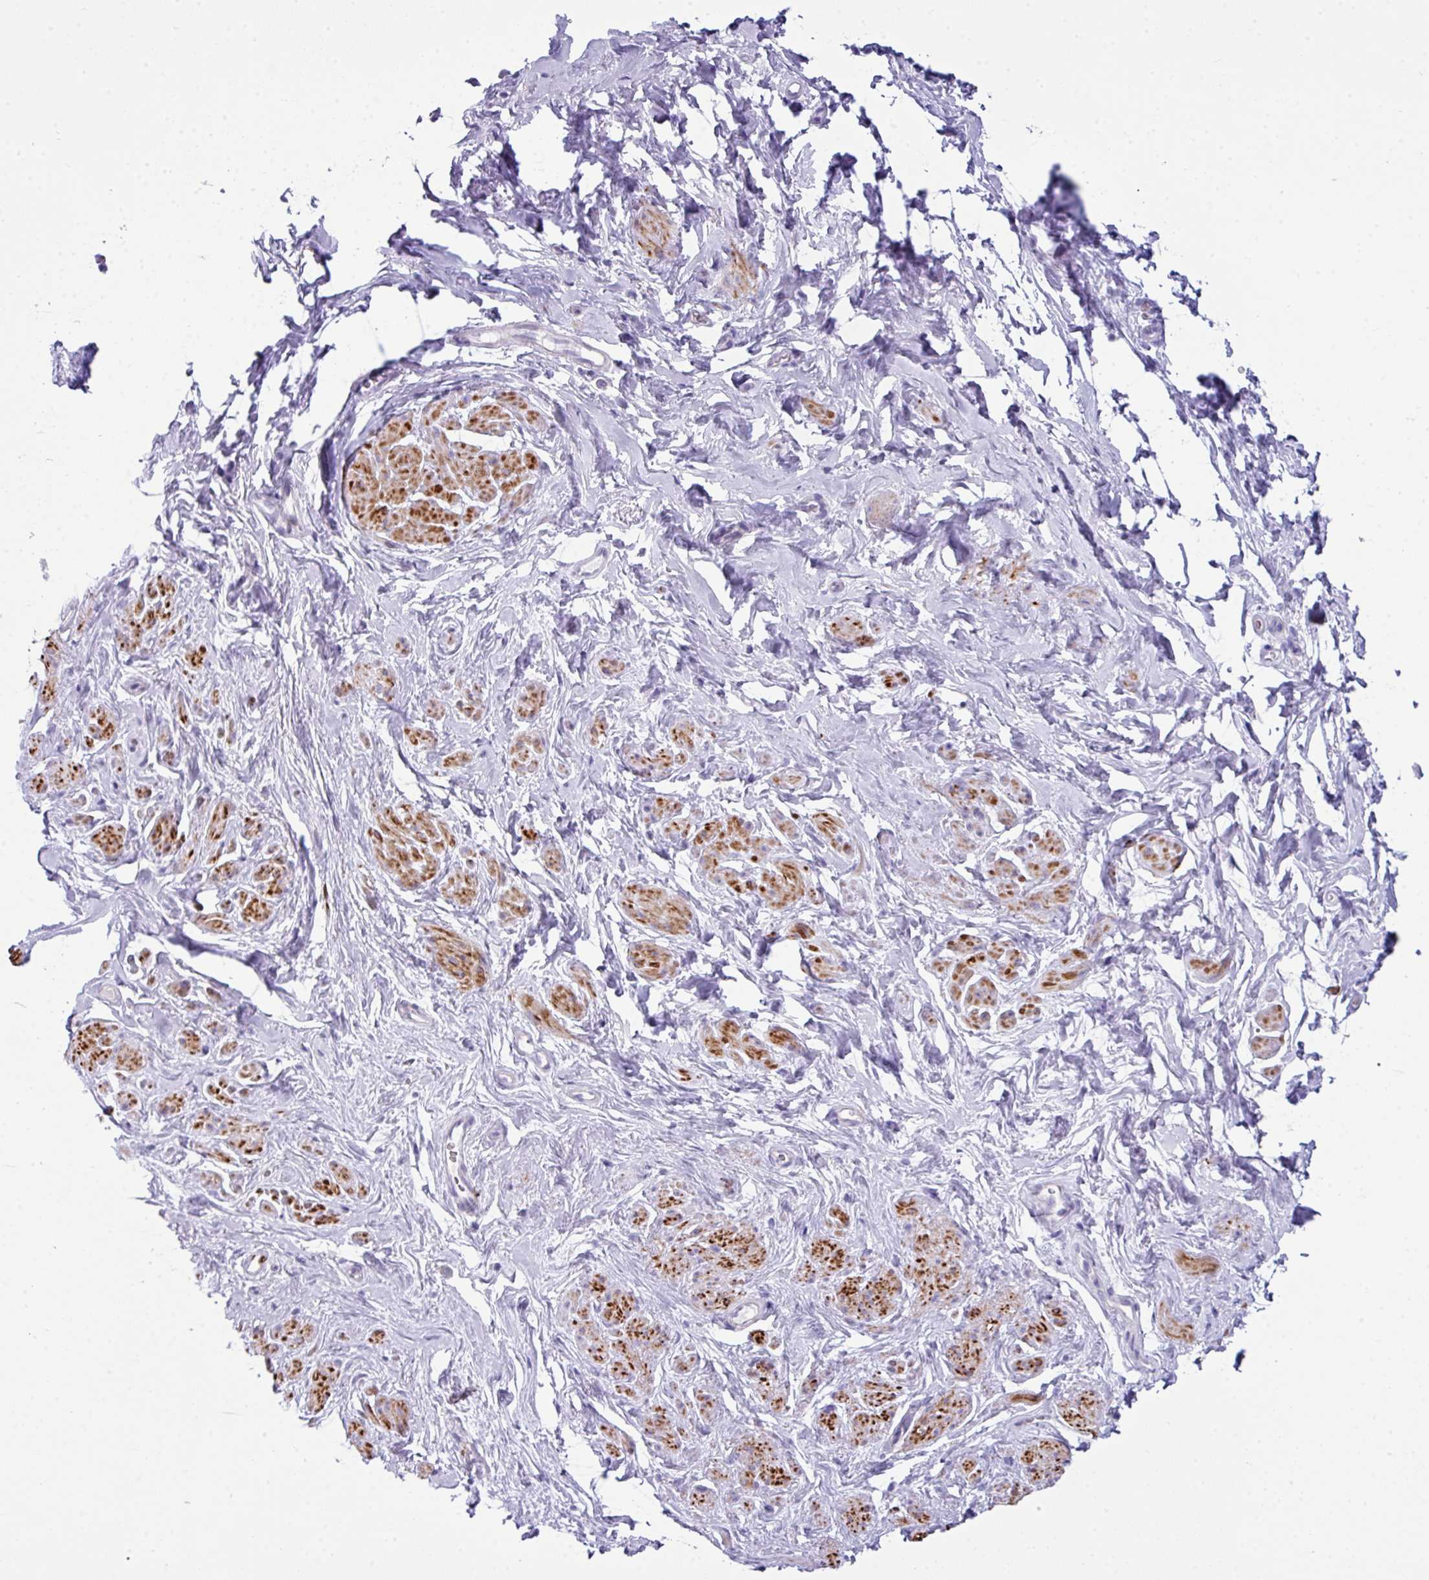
{"staining": {"intensity": "strong", "quantity": "25%-75%", "location": "cytoplasmic/membranous"}, "tissue": "smooth muscle", "cell_type": "Smooth muscle cells", "image_type": "normal", "snomed": [{"axis": "morphology", "description": "Normal tissue, NOS"}, {"axis": "topography", "description": "Smooth muscle"}, {"axis": "topography", "description": "Peripheral nerve tissue"}], "caption": "IHC (DAB (3,3'-diaminobenzidine)) staining of unremarkable smooth muscle displays strong cytoplasmic/membranous protein positivity in about 25%-75% of smooth muscle cells. Immunohistochemistry stains the protein of interest in brown and the nuclei are stained blue.", "gene": "ABCC5", "patient": {"sex": "male", "age": 69}}